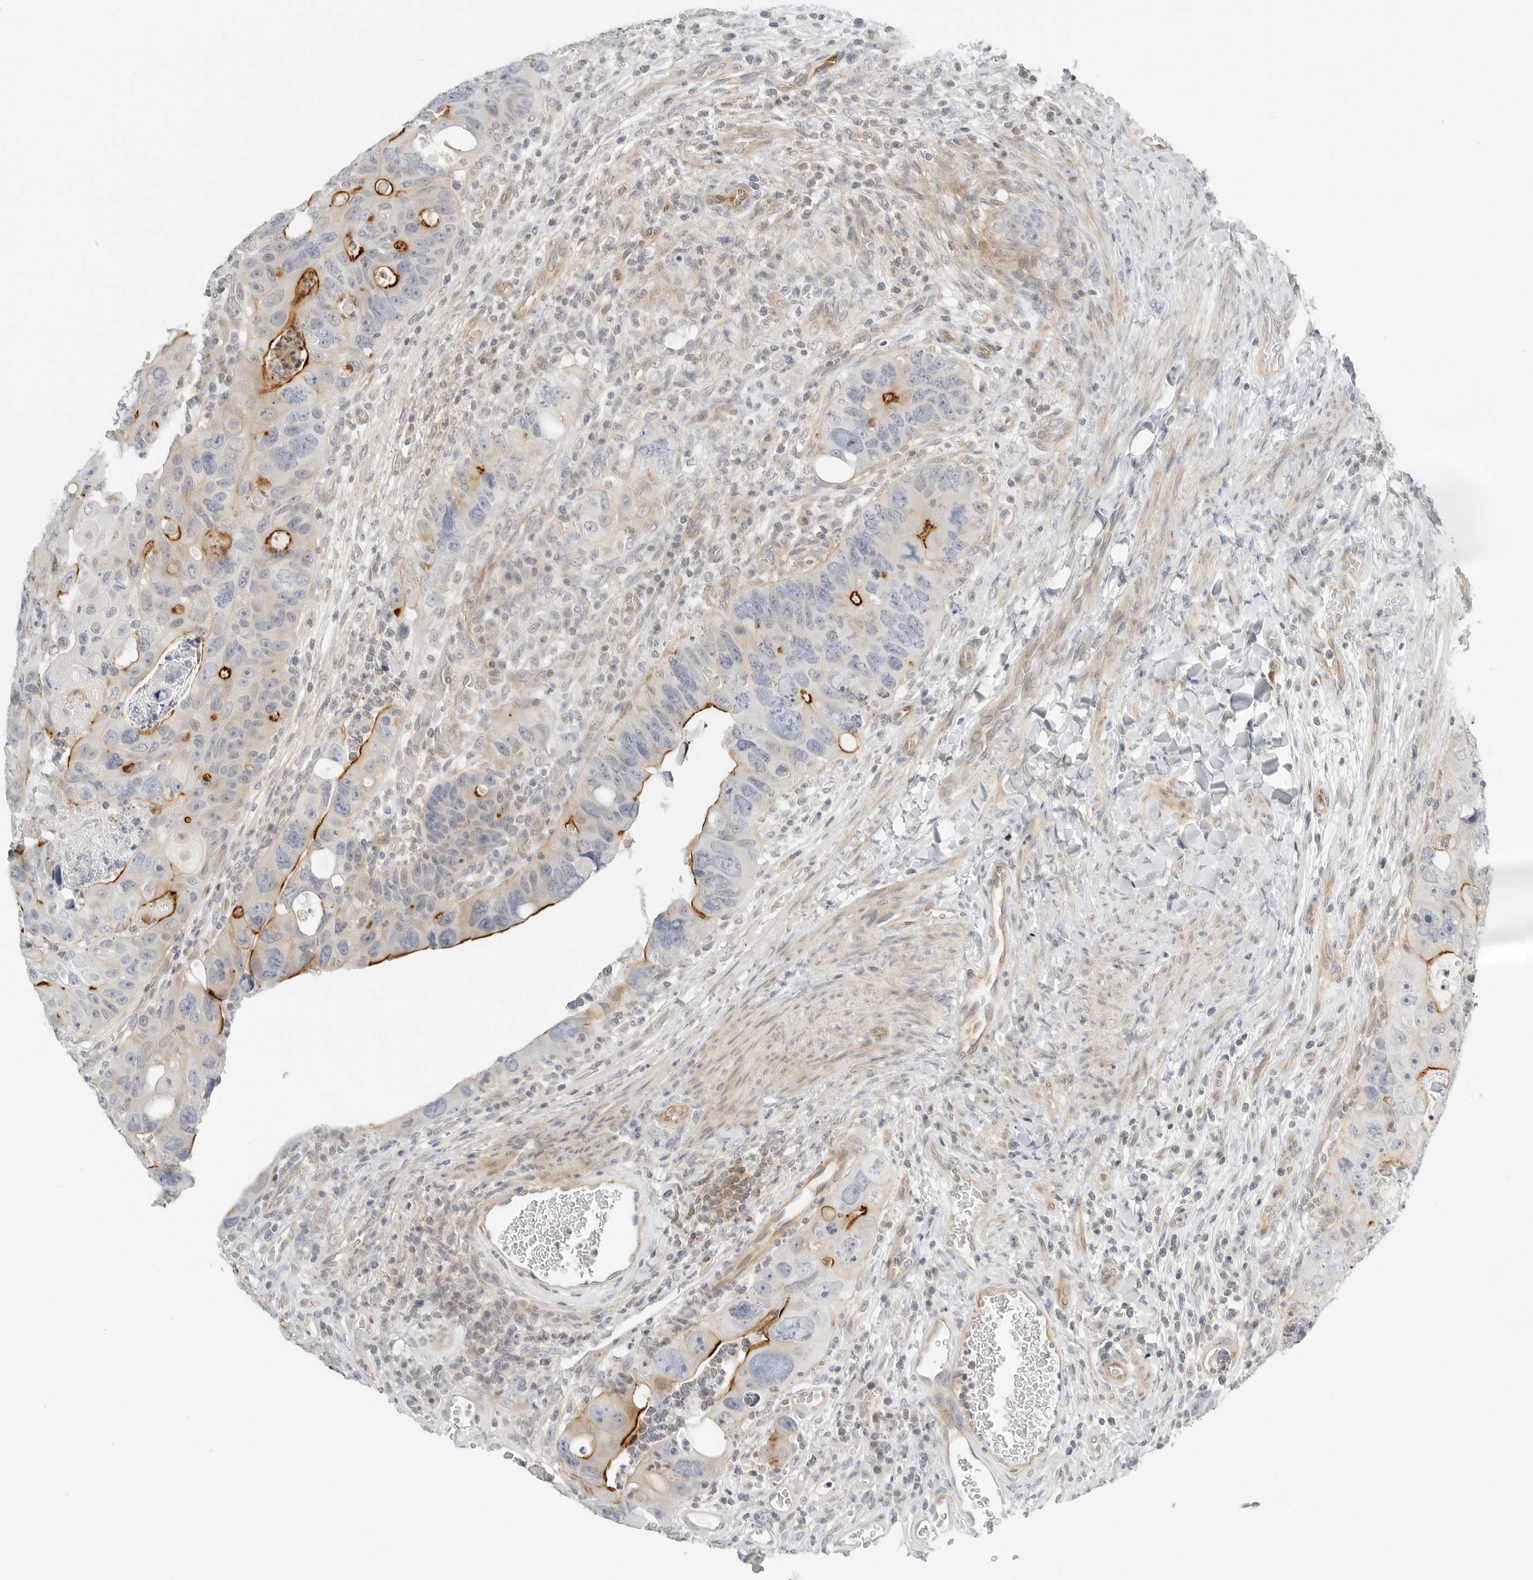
{"staining": {"intensity": "strong", "quantity": "<25%", "location": "cytoplasmic/membranous"}, "tissue": "colorectal cancer", "cell_type": "Tumor cells", "image_type": "cancer", "snomed": [{"axis": "morphology", "description": "Adenocarcinoma, NOS"}, {"axis": "topography", "description": "Rectum"}], "caption": "IHC staining of colorectal cancer (adenocarcinoma), which shows medium levels of strong cytoplasmic/membranous positivity in approximately <25% of tumor cells indicating strong cytoplasmic/membranous protein staining. The staining was performed using DAB (3,3'-diaminobenzidine) (brown) for protein detection and nuclei were counterstained in hematoxylin (blue).", "gene": "OSCP1", "patient": {"sex": "male", "age": 59}}